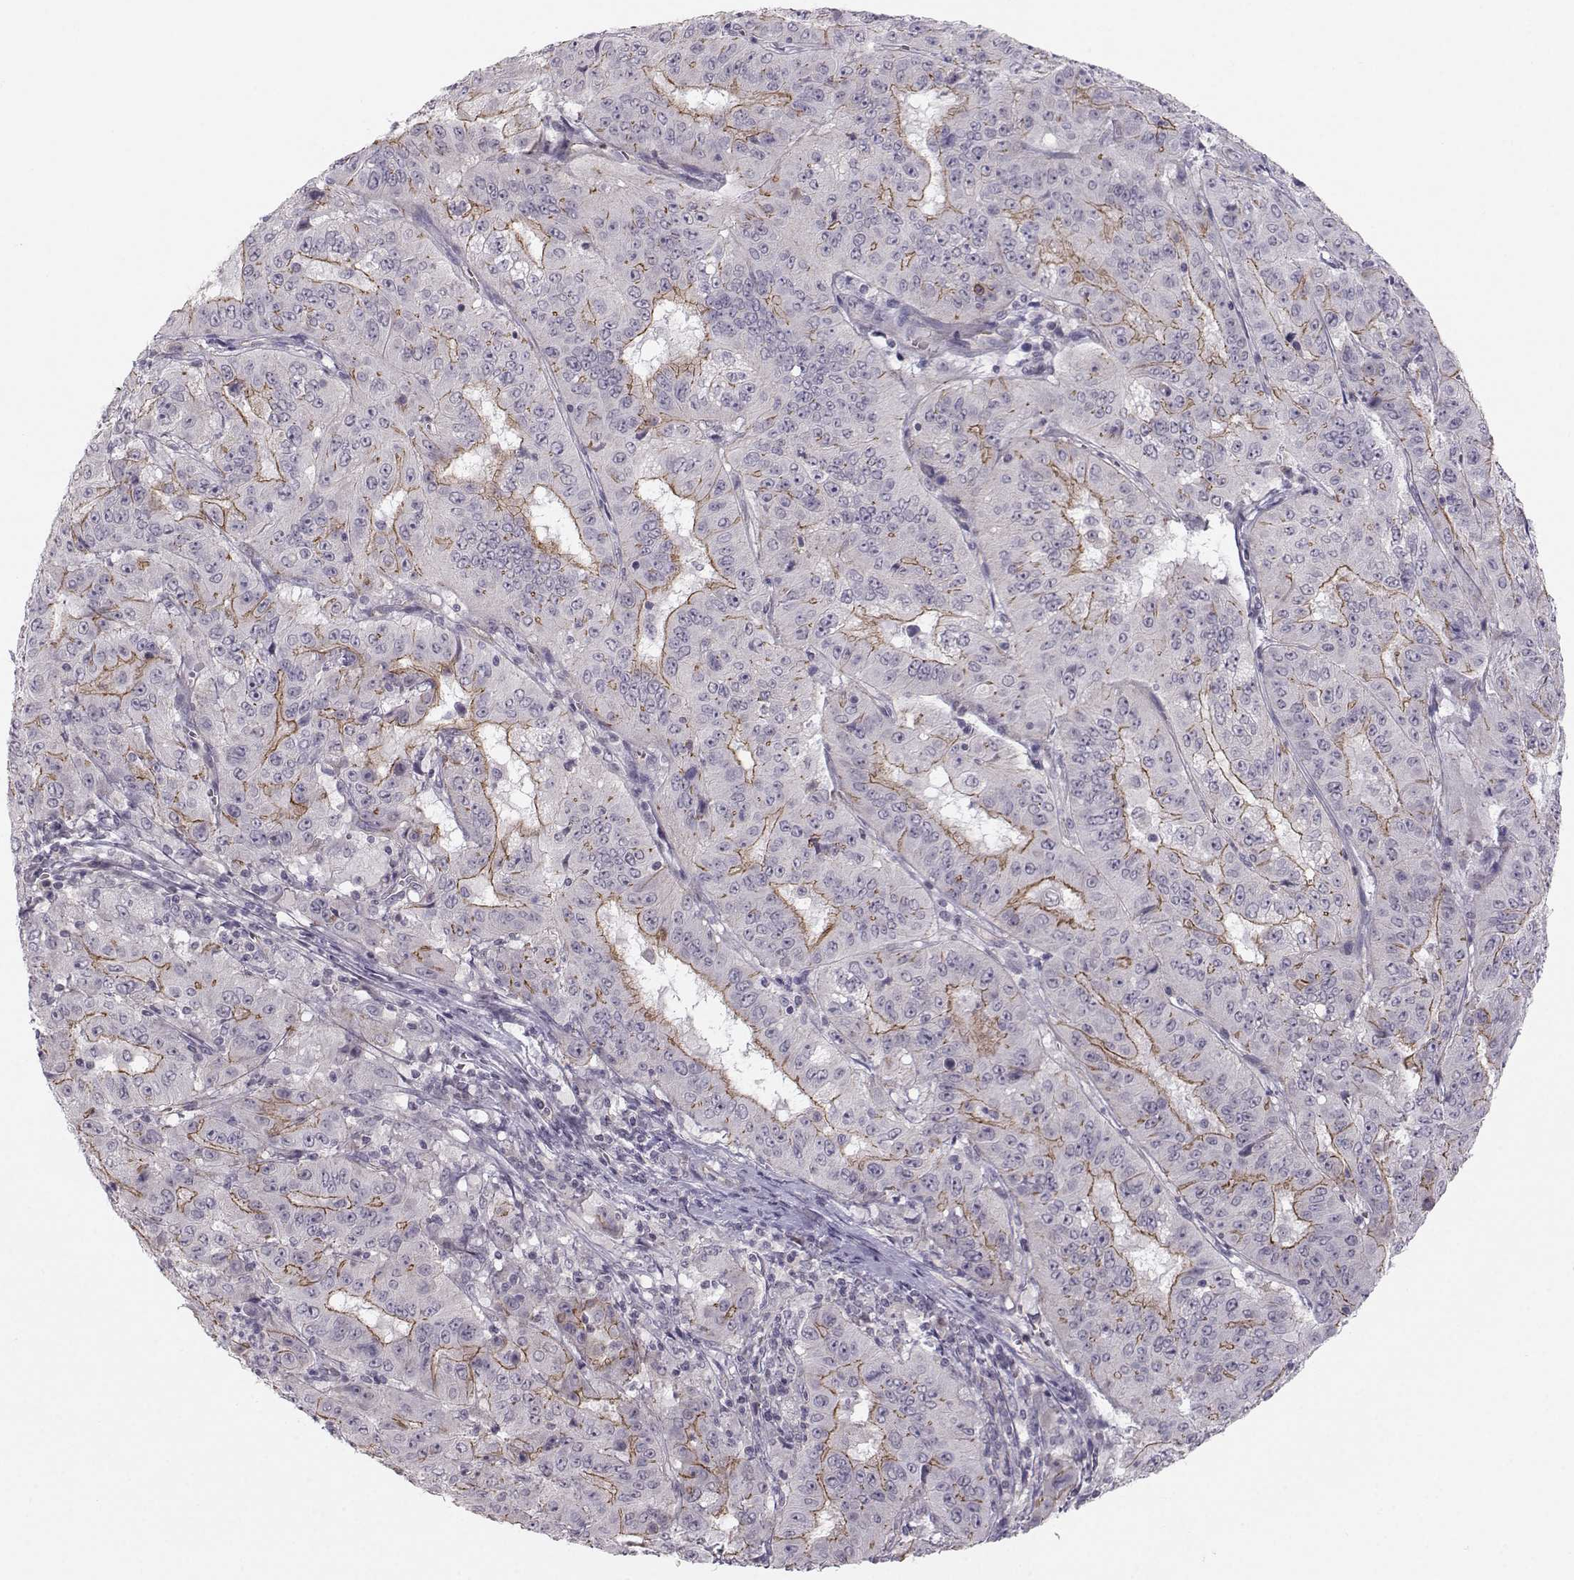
{"staining": {"intensity": "moderate", "quantity": "25%-75%", "location": "cytoplasmic/membranous"}, "tissue": "pancreatic cancer", "cell_type": "Tumor cells", "image_type": "cancer", "snomed": [{"axis": "morphology", "description": "Adenocarcinoma, NOS"}, {"axis": "topography", "description": "Pancreas"}], "caption": "Protein staining shows moderate cytoplasmic/membranous expression in about 25%-75% of tumor cells in adenocarcinoma (pancreatic).", "gene": "MAST1", "patient": {"sex": "male", "age": 63}}